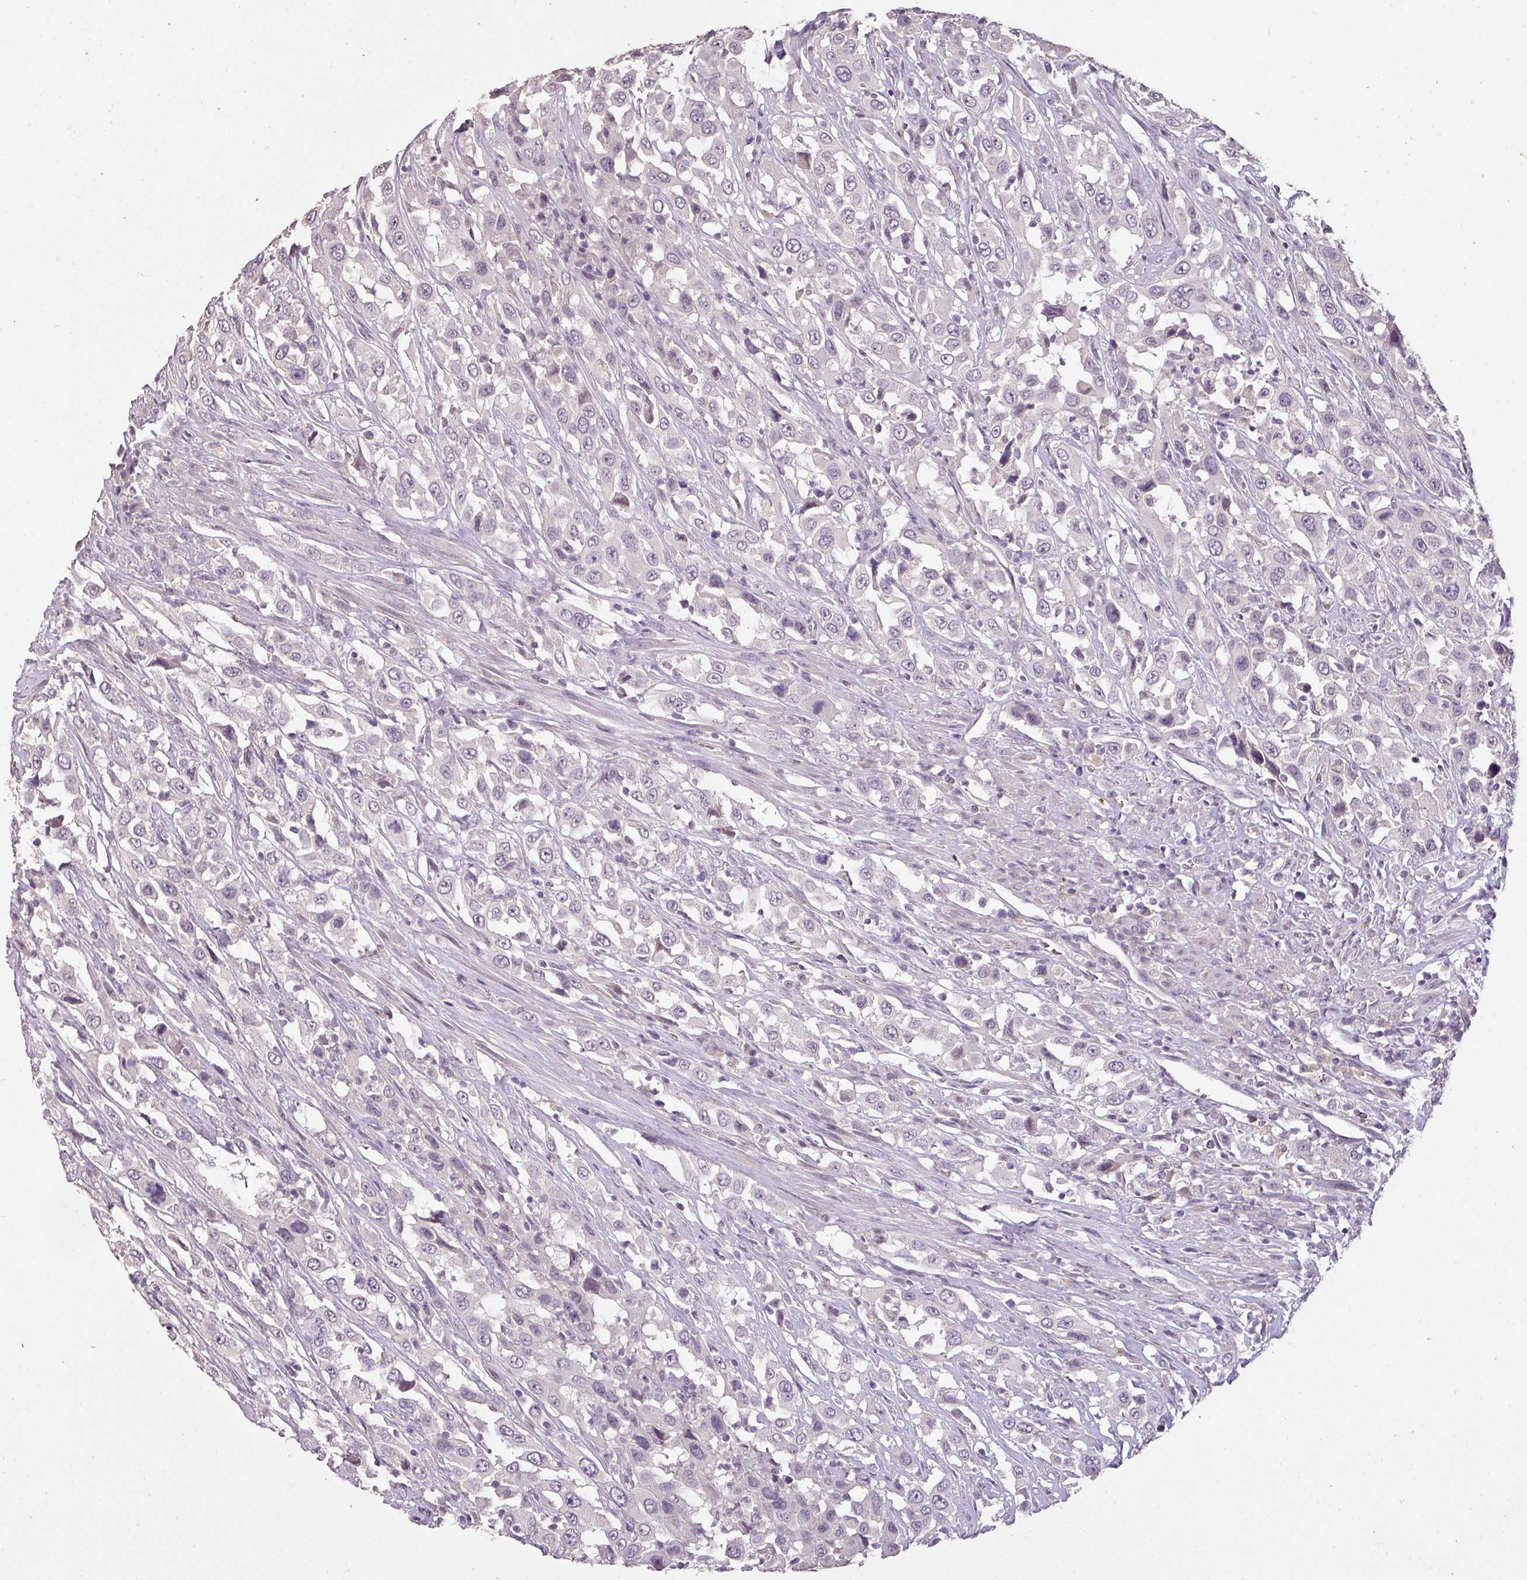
{"staining": {"intensity": "negative", "quantity": "none", "location": "none"}, "tissue": "urothelial cancer", "cell_type": "Tumor cells", "image_type": "cancer", "snomed": [{"axis": "morphology", "description": "Urothelial carcinoma, High grade"}, {"axis": "topography", "description": "Urinary bladder"}], "caption": "Urothelial cancer stained for a protein using IHC exhibits no positivity tumor cells.", "gene": "LYPLA1", "patient": {"sex": "male", "age": 61}}